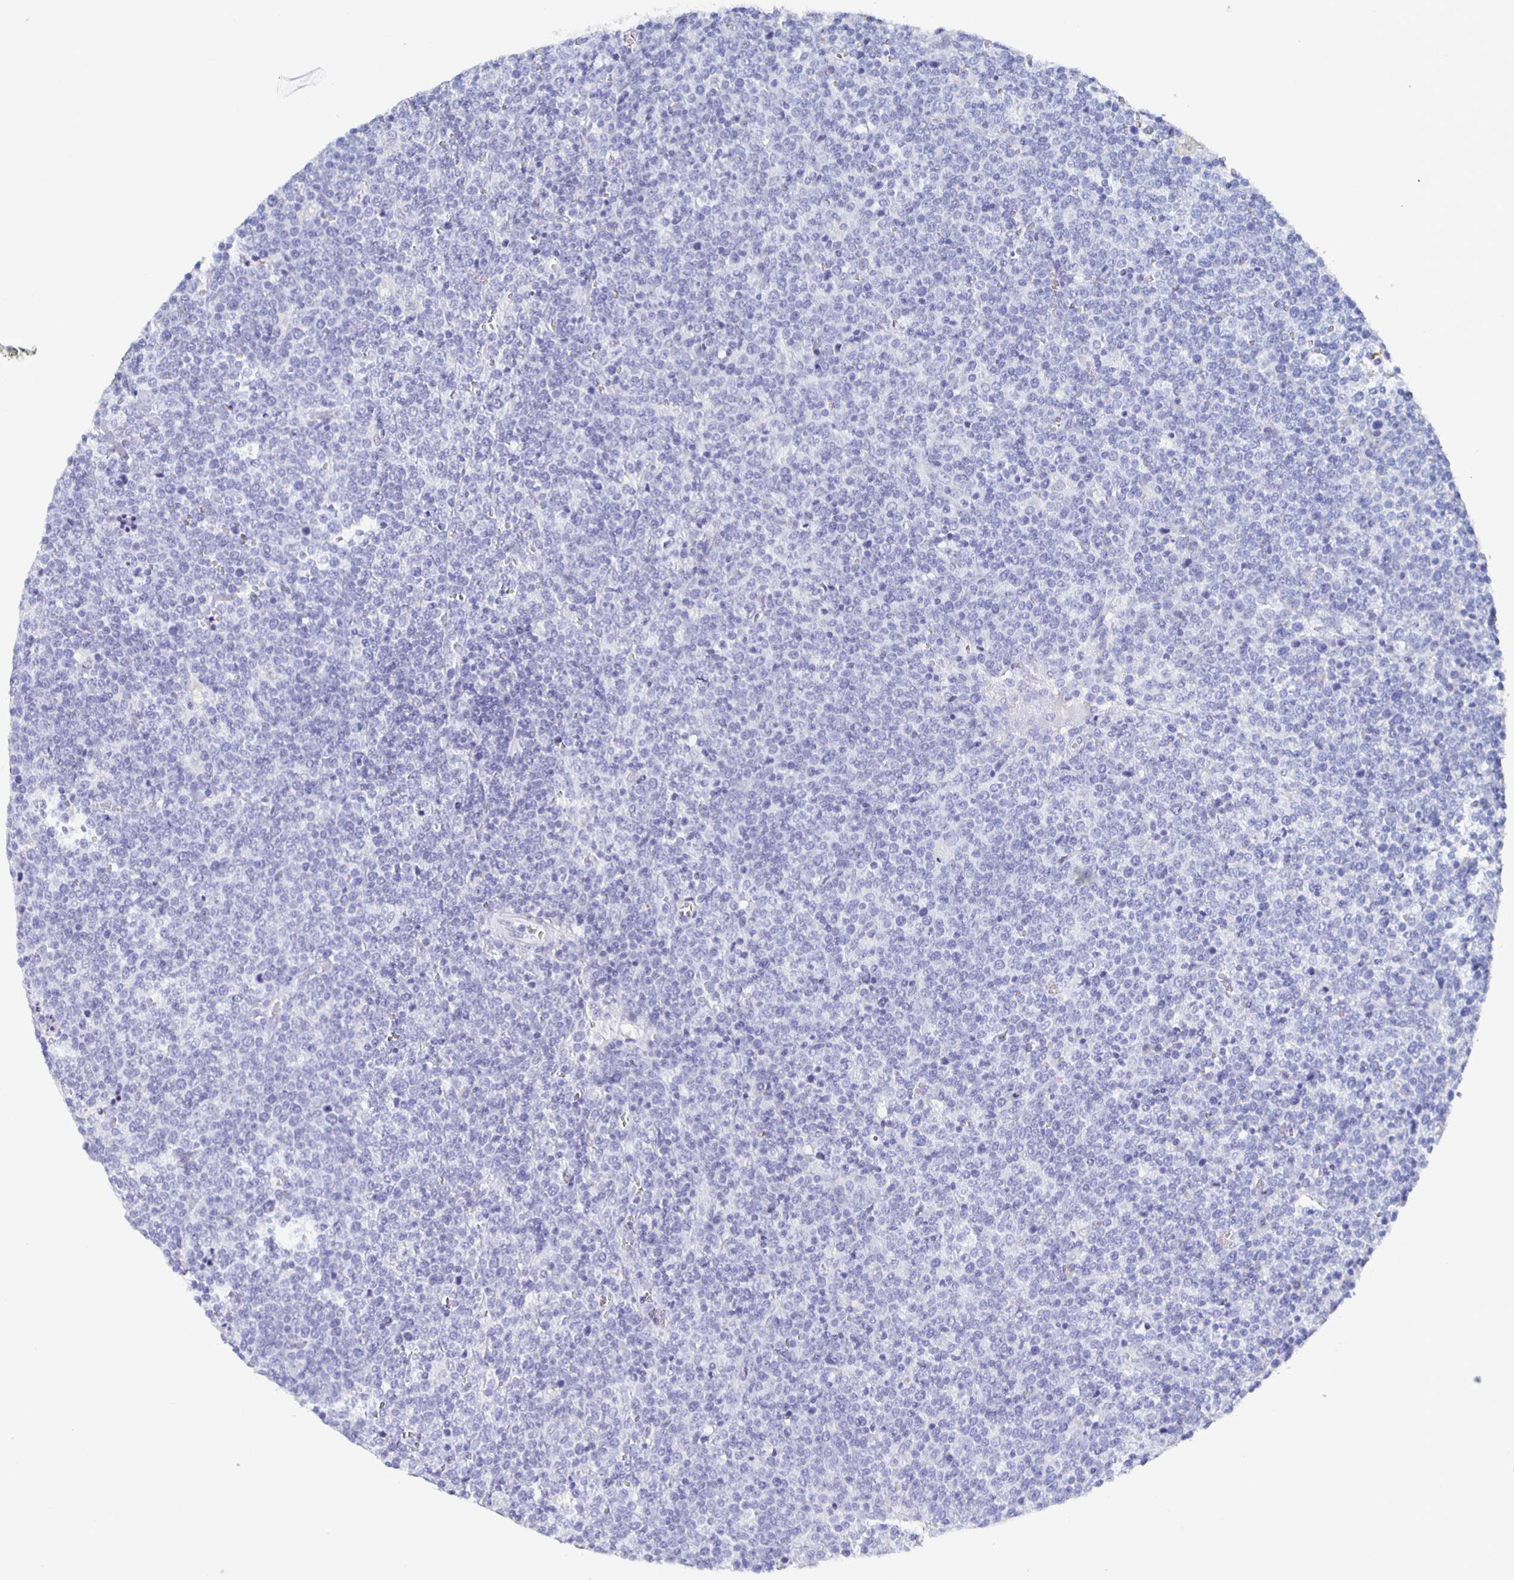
{"staining": {"intensity": "negative", "quantity": "none", "location": "none"}, "tissue": "lymphoma", "cell_type": "Tumor cells", "image_type": "cancer", "snomed": [{"axis": "morphology", "description": "Malignant lymphoma, non-Hodgkin's type, High grade"}, {"axis": "topography", "description": "Lymph node"}], "caption": "Lymphoma was stained to show a protein in brown. There is no significant expression in tumor cells.", "gene": "CCDC17", "patient": {"sex": "male", "age": 61}}